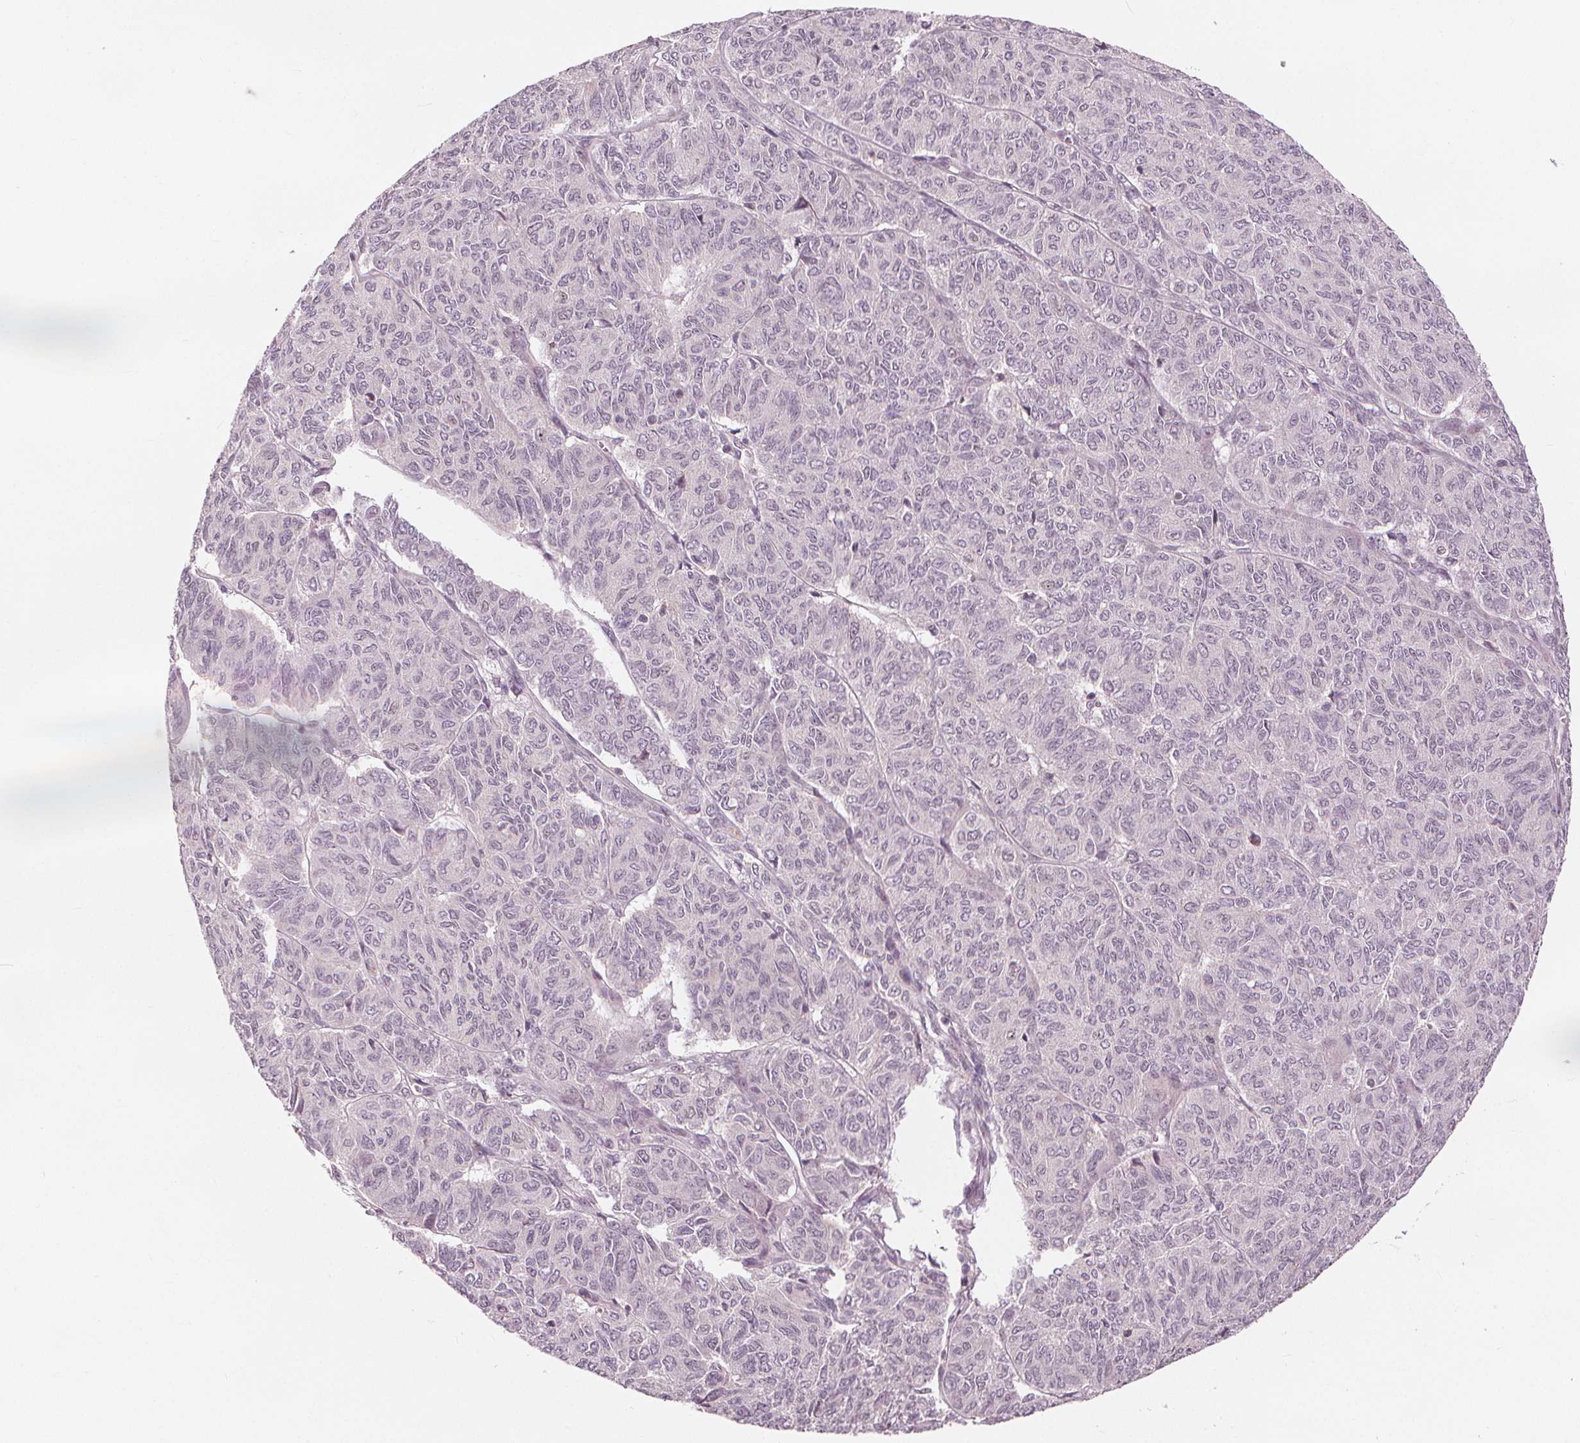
{"staining": {"intensity": "negative", "quantity": "none", "location": "none"}, "tissue": "ovarian cancer", "cell_type": "Tumor cells", "image_type": "cancer", "snomed": [{"axis": "morphology", "description": "Carcinoma, endometroid"}, {"axis": "topography", "description": "Ovary"}], "caption": "A photomicrograph of ovarian endometroid carcinoma stained for a protein exhibits no brown staining in tumor cells.", "gene": "SLC34A1", "patient": {"sex": "female", "age": 80}}